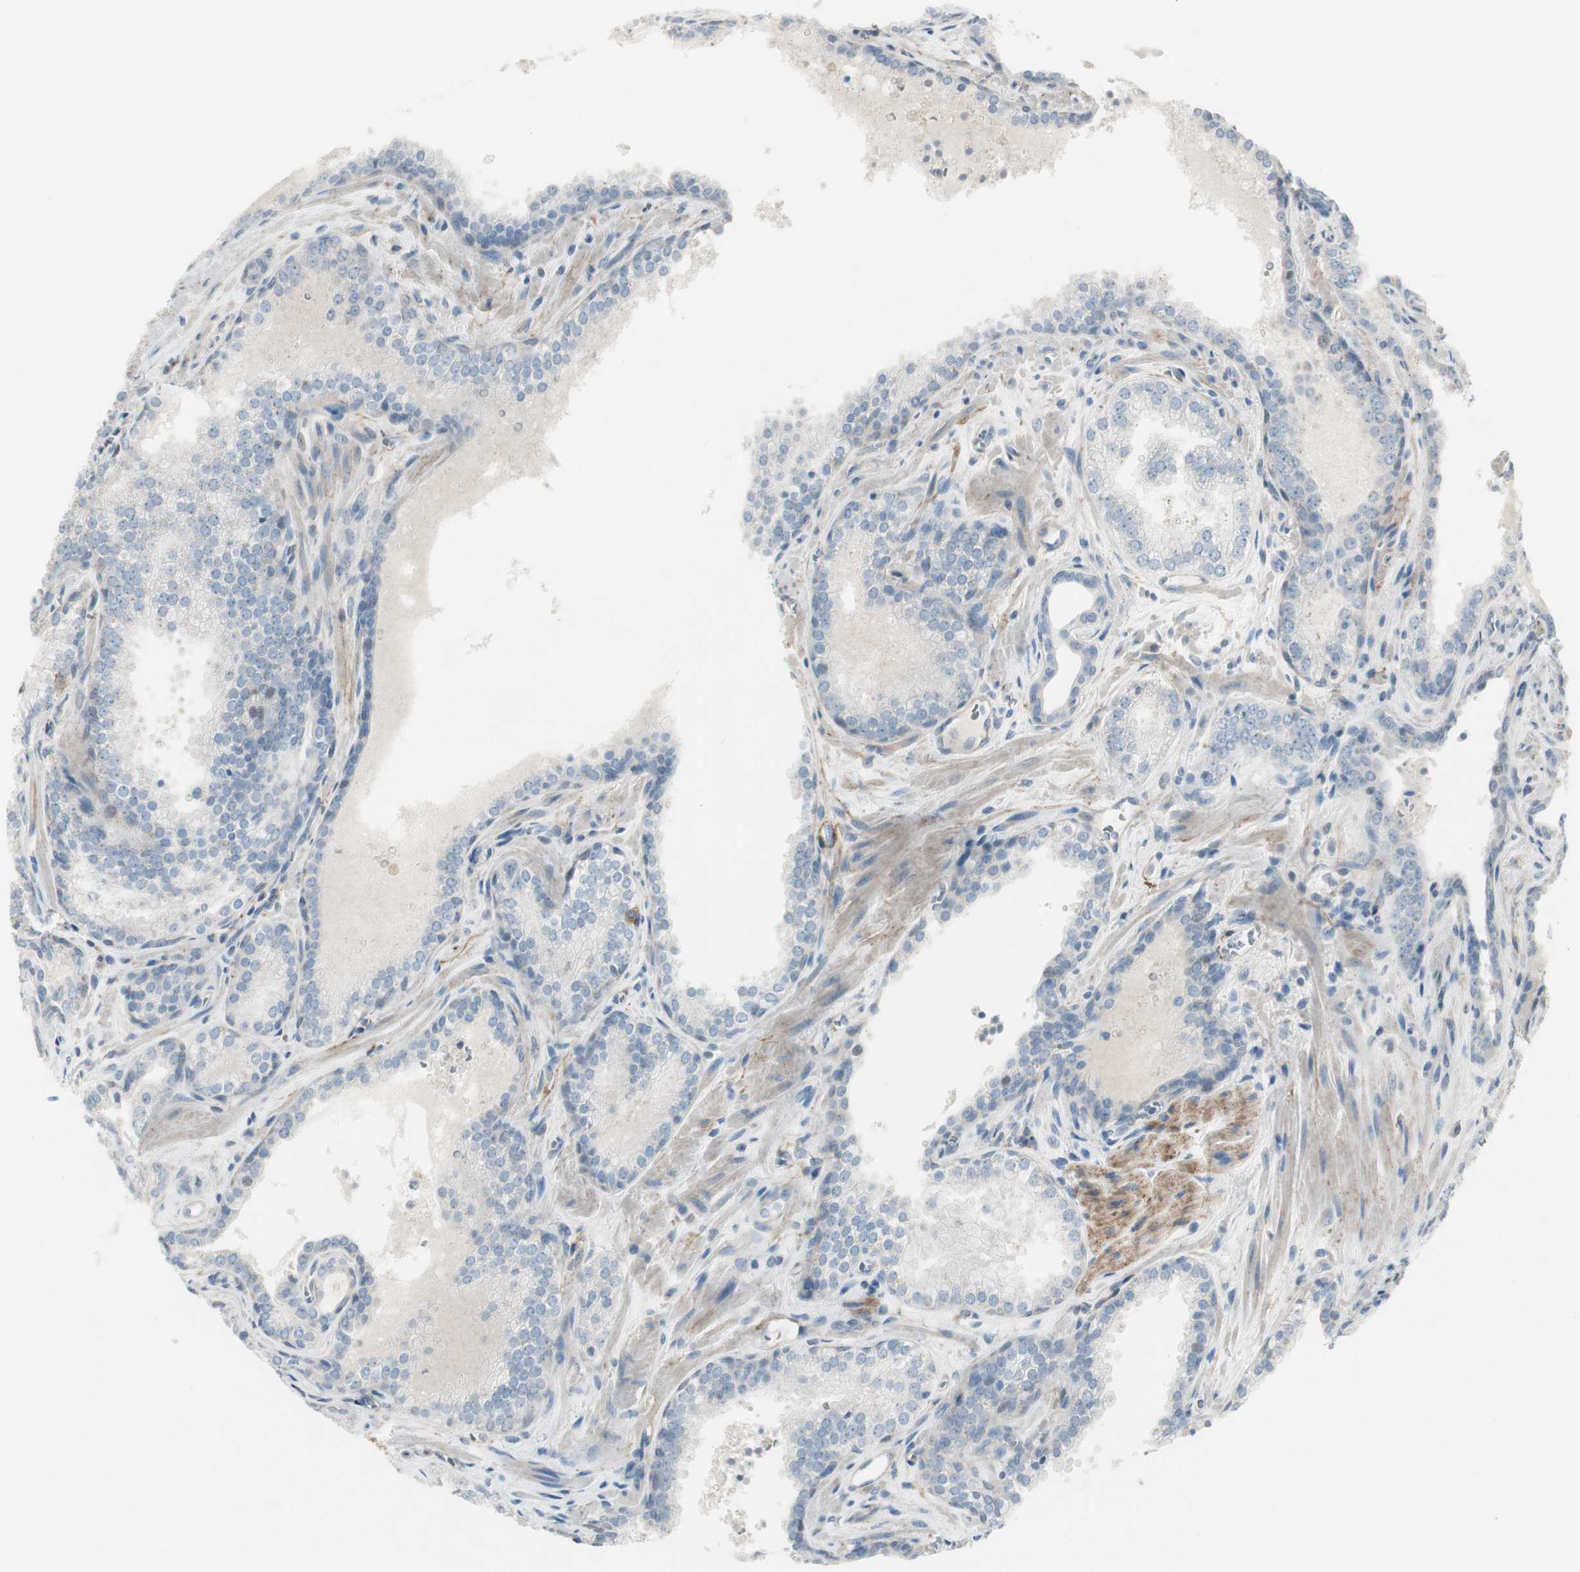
{"staining": {"intensity": "negative", "quantity": "none", "location": "none"}, "tissue": "prostate cancer", "cell_type": "Tumor cells", "image_type": "cancer", "snomed": [{"axis": "morphology", "description": "Adenocarcinoma, Low grade"}, {"axis": "topography", "description": "Prostate"}], "caption": "The photomicrograph reveals no staining of tumor cells in prostate cancer (adenocarcinoma (low-grade)). (Brightfield microscopy of DAB immunohistochemistry at high magnification).", "gene": "CACNA2D1", "patient": {"sex": "male", "age": 60}}